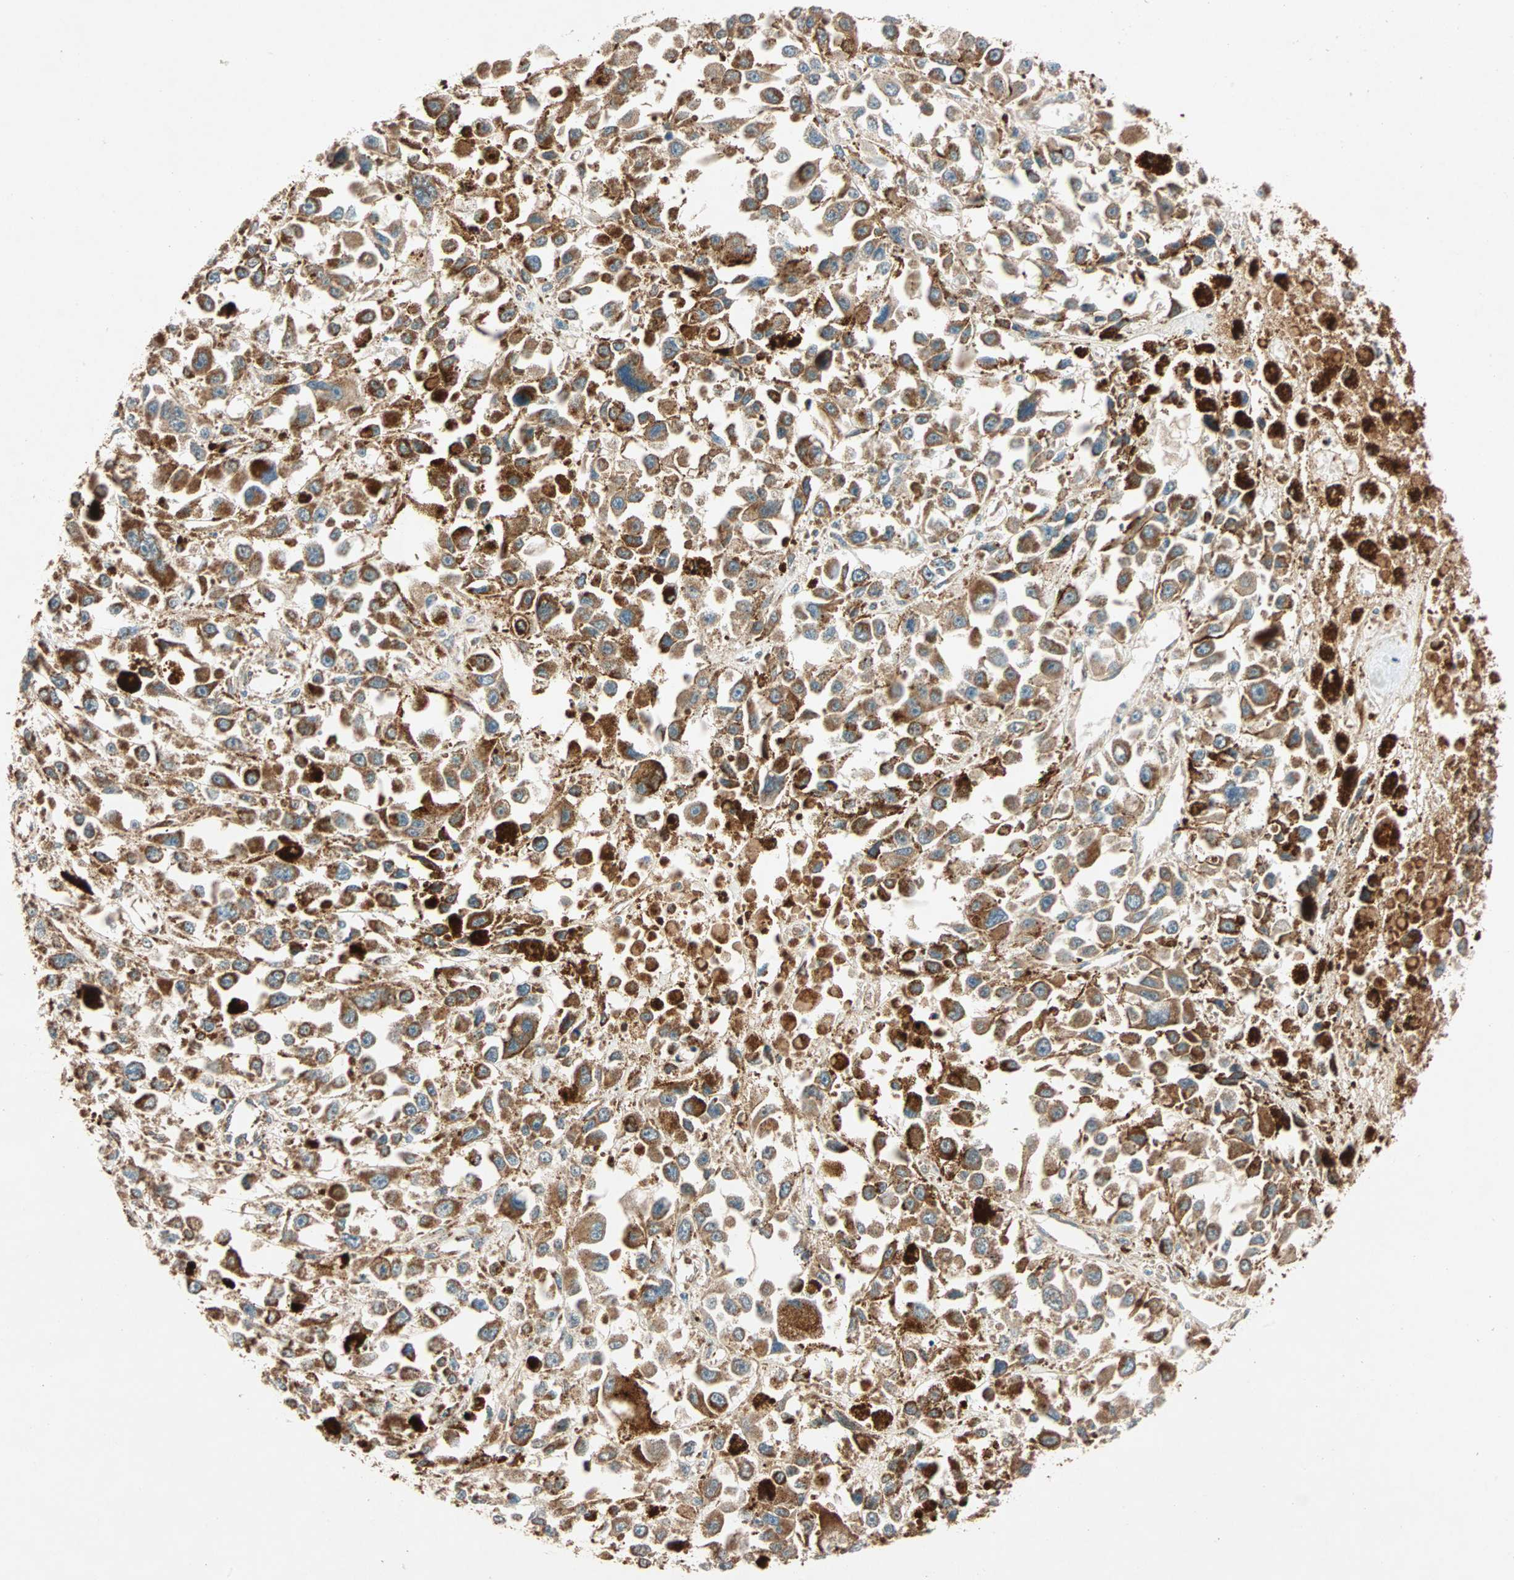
{"staining": {"intensity": "strong", "quantity": ">75%", "location": "cytoplasmic/membranous"}, "tissue": "melanoma", "cell_type": "Tumor cells", "image_type": "cancer", "snomed": [{"axis": "morphology", "description": "Malignant melanoma, Metastatic site"}, {"axis": "topography", "description": "Lymph node"}], "caption": "The image reveals immunohistochemical staining of melanoma. There is strong cytoplasmic/membranous expression is seen in approximately >75% of tumor cells.", "gene": "MAPK1", "patient": {"sex": "male", "age": 59}}